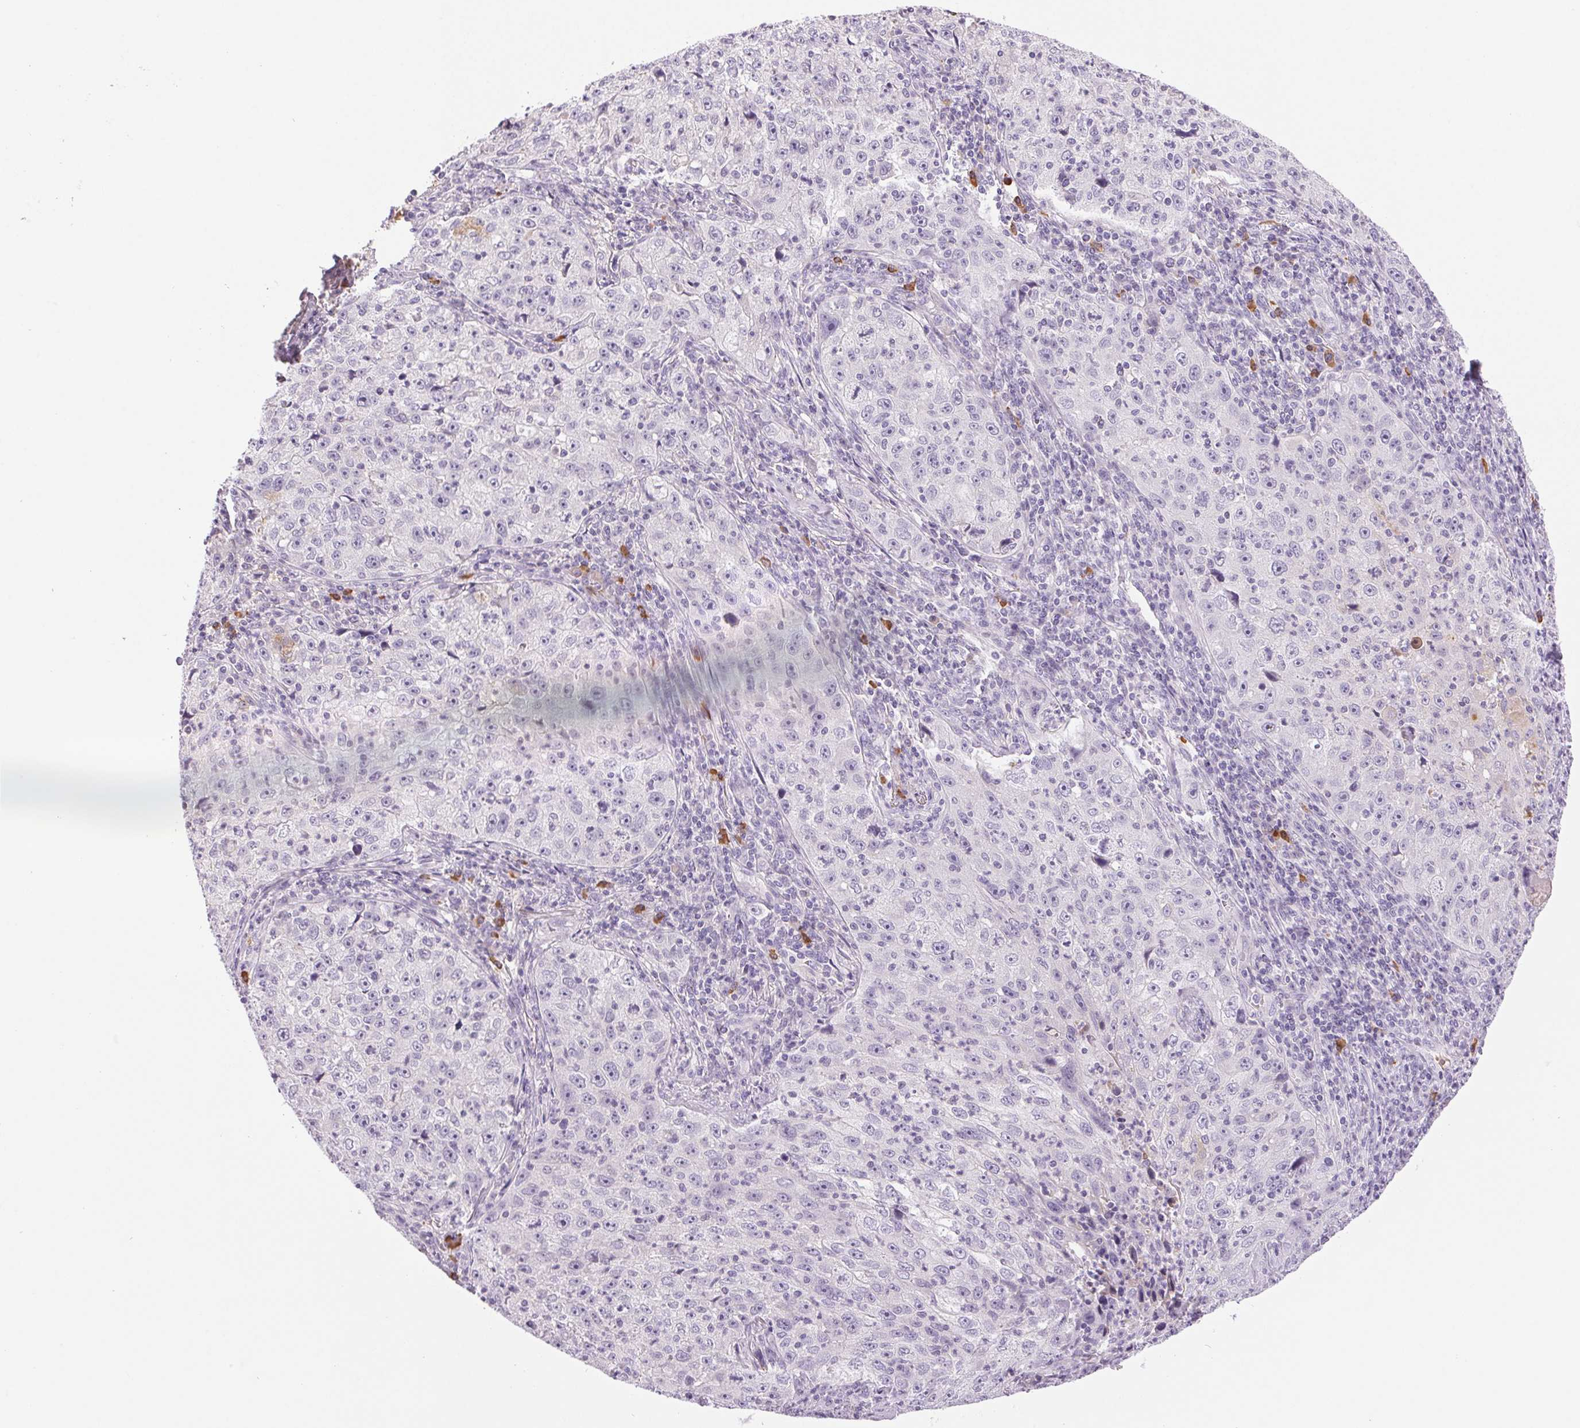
{"staining": {"intensity": "negative", "quantity": "none", "location": "none"}, "tissue": "lung cancer", "cell_type": "Tumor cells", "image_type": "cancer", "snomed": [{"axis": "morphology", "description": "Squamous cell carcinoma, NOS"}, {"axis": "topography", "description": "Lung"}], "caption": "A micrograph of human lung cancer (squamous cell carcinoma) is negative for staining in tumor cells. (DAB immunohistochemistry (IHC), high magnification).", "gene": "IFIT1B", "patient": {"sex": "male", "age": 71}}